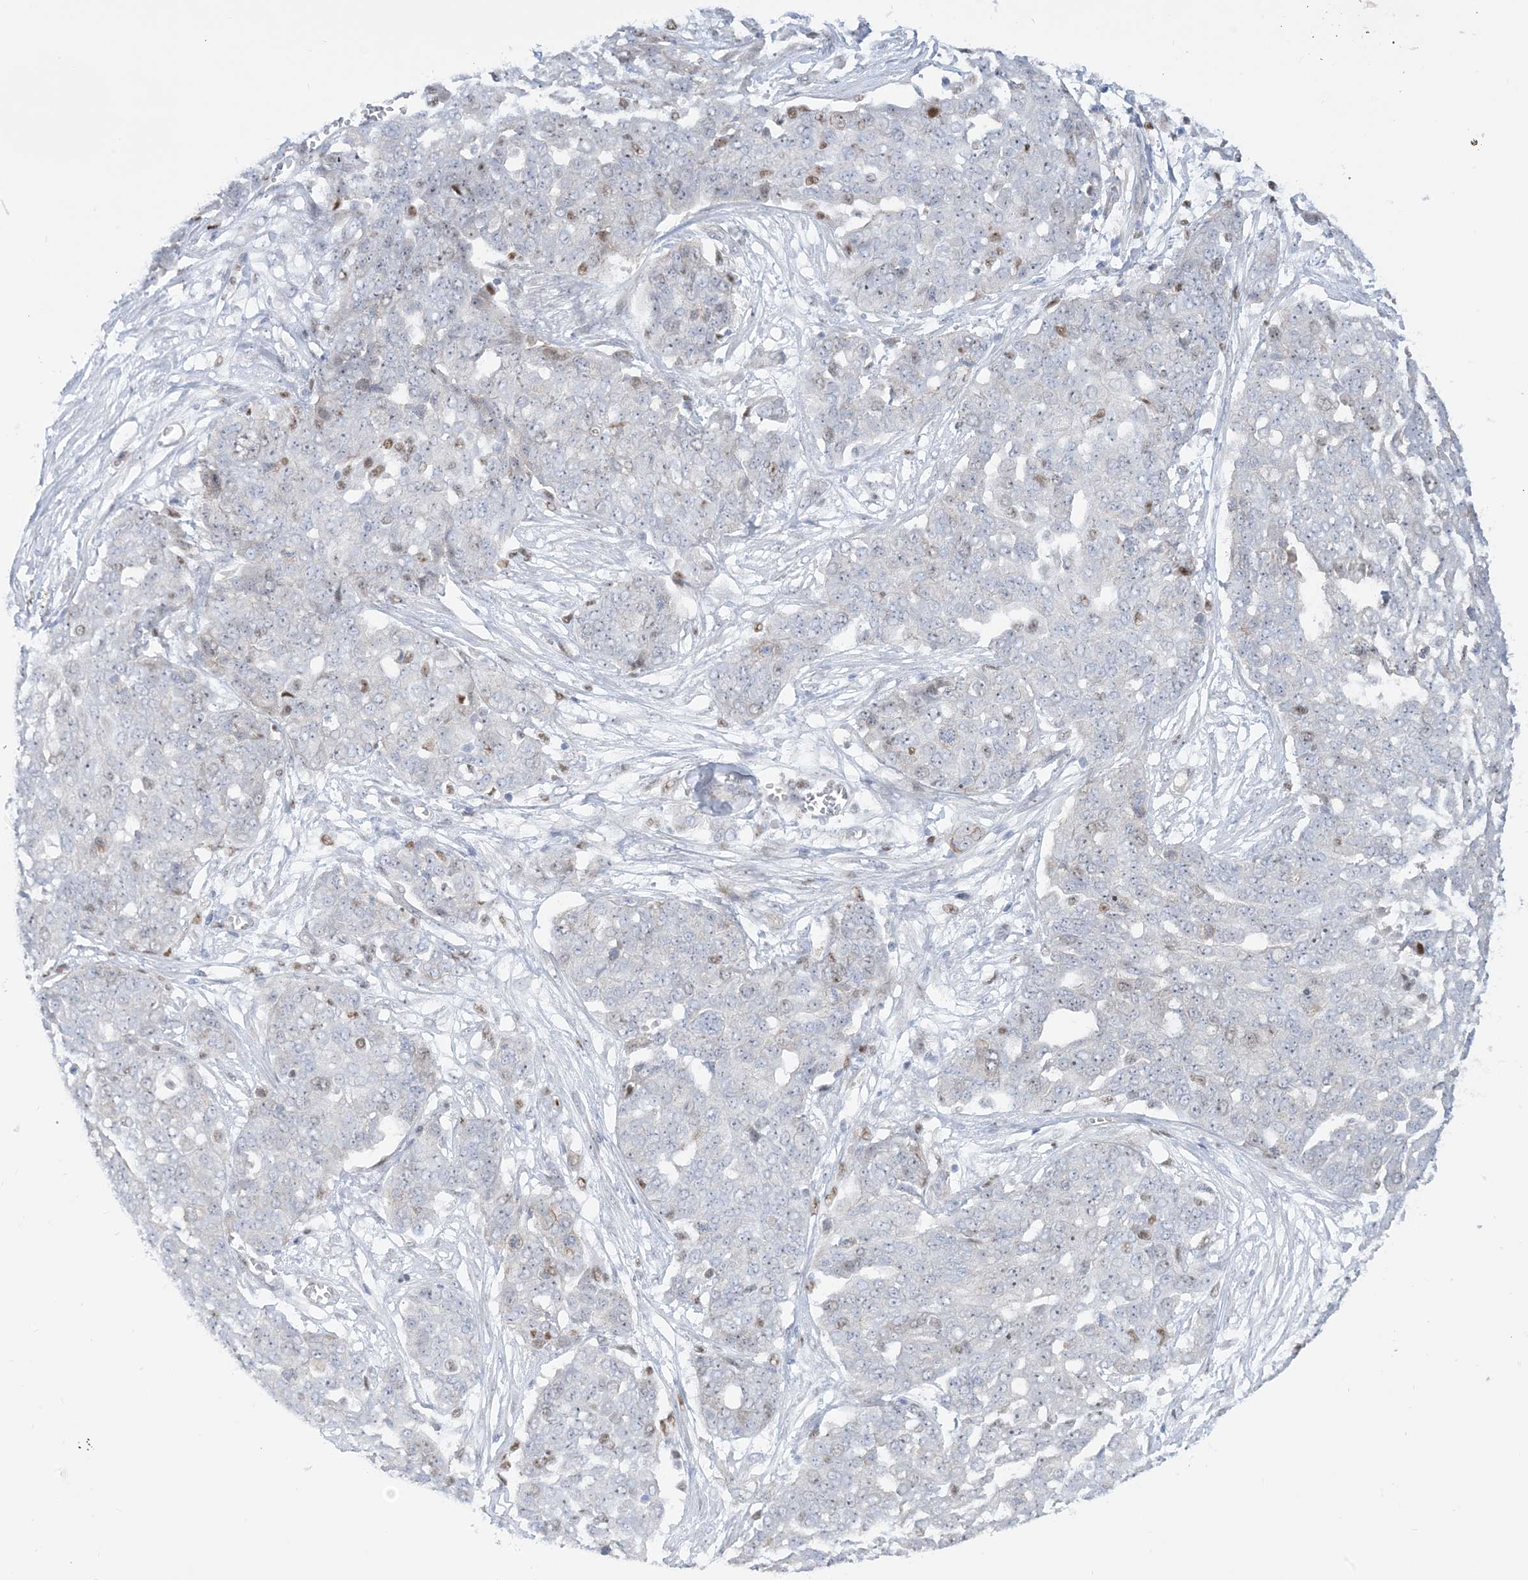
{"staining": {"intensity": "weak", "quantity": "<25%", "location": "nuclear"}, "tissue": "ovarian cancer", "cell_type": "Tumor cells", "image_type": "cancer", "snomed": [{"axis": "morphology", "description": "Cystadenocarcinoma, serous, NOS"}, {"axis": "topography", "description": "Soft tissue"}, {"axis": "topography", "description": "Ovary"}], "caption": "IHC photomicrograph of neoplastic tissue: human ovarian cancer (serous cystadenocarcinoma) stained with DAB demonstrates no significant protein positivity in tumor cells.", "gene": "MARS2", "patient": {"sex": "female", "age": 57}}